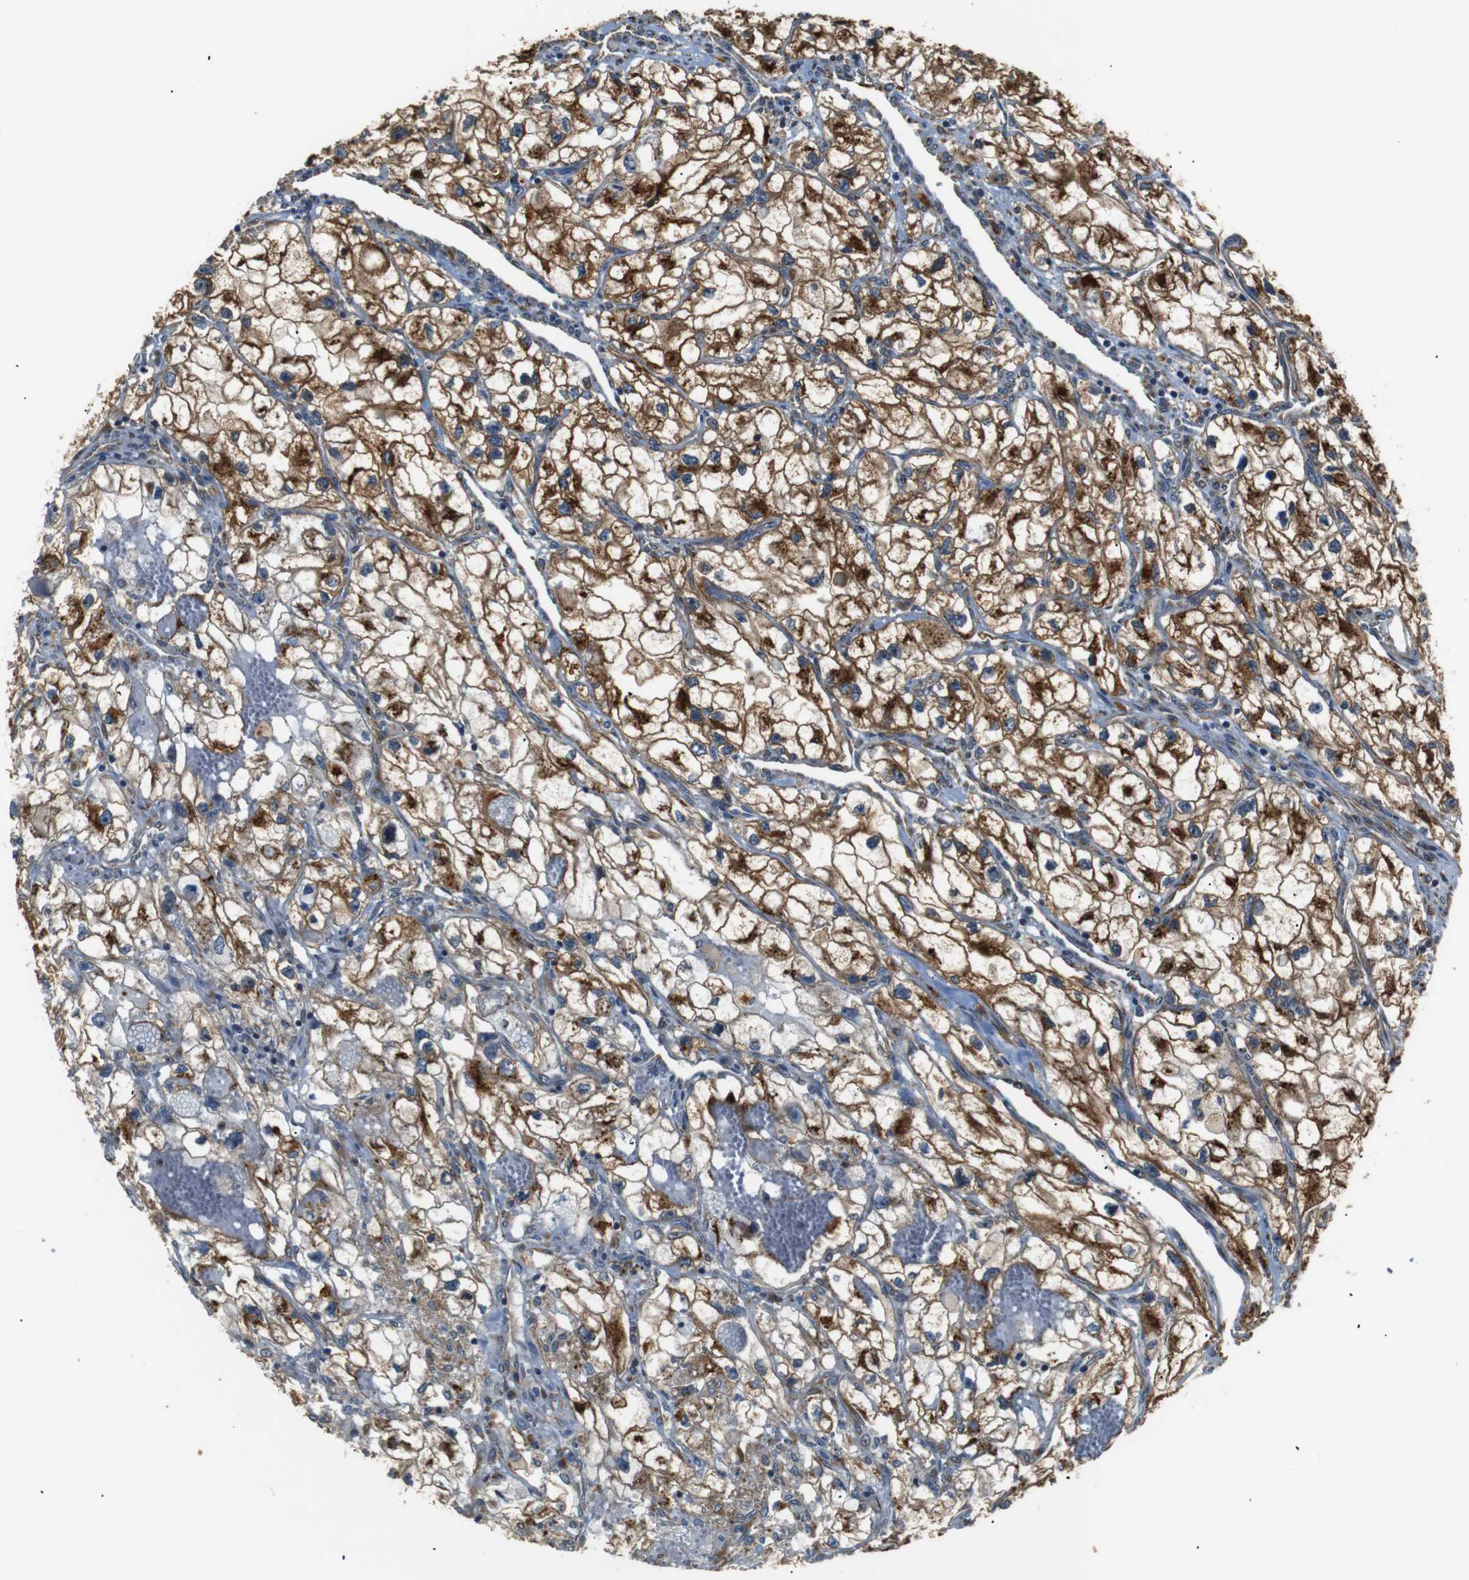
{"staining": {"intensity": "moderate", "quantity": ">75%", "location": "cytoplasmic/membranous"}, "tissue": "renal cancer", "cell_type": "Tumor cells", "image_type": "cancer", "snomed": [{"axis": "morphology", "description": "Adenocarcinoma, NOS"}, {"axis": "topography", "description": "Kidney"}], "caption": "This micrograph exhibits IHC staining of renal adenocarcinoma, with medium moderate cytoplasmic/membranous expression in about >75% of tumor cells.", "gene": "TMED2", "patient": {"sex": "female", "age": 70}}